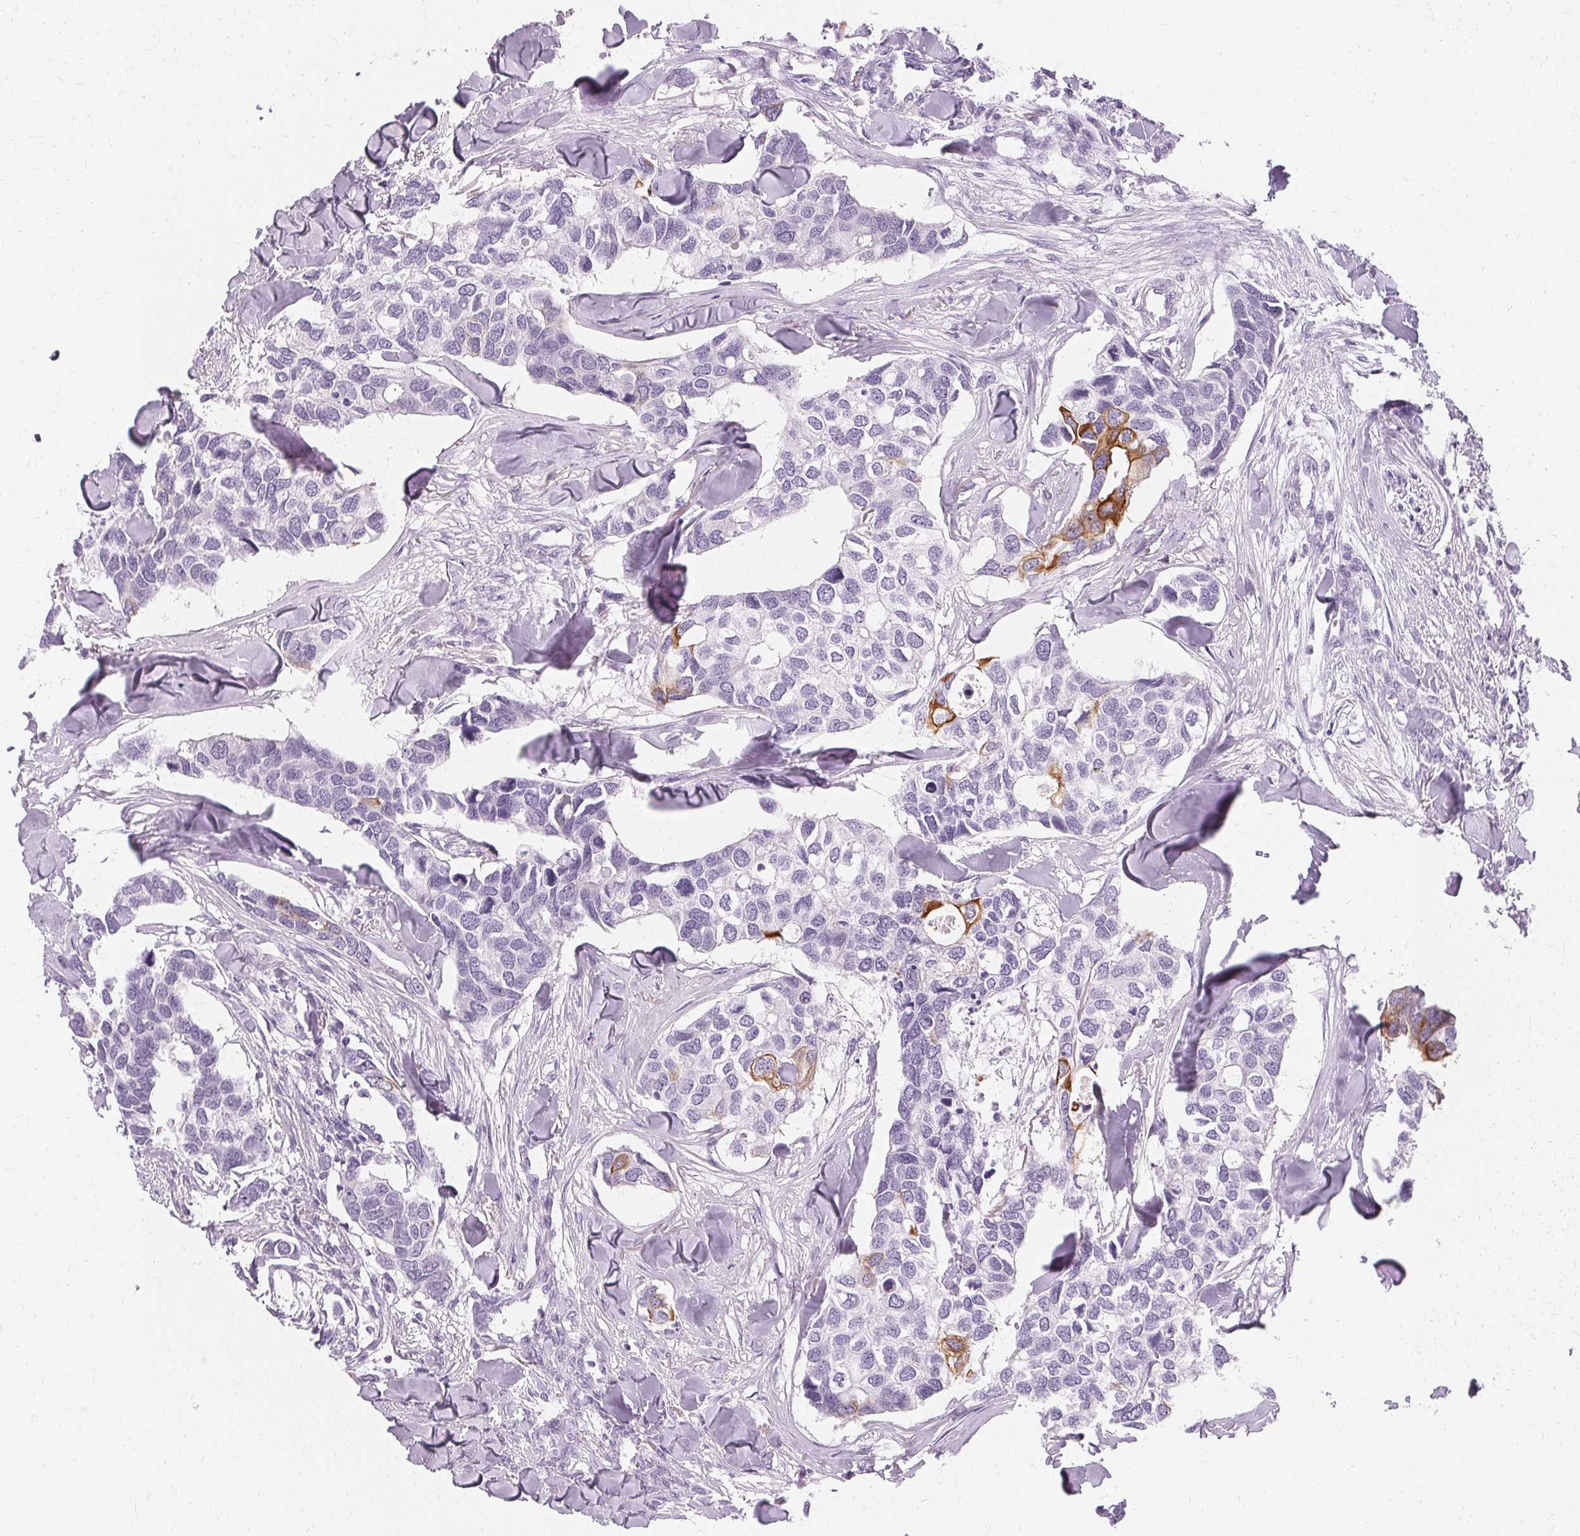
{"staining": {"intensity": "moderate", "quantity": "<25%", "location": "cytoplasmic/membranous"}, "tissue": "breast cancer", "cell_type": "Tumor cells", "image_type": "cancer", "snomed": [{"axis": "morphology", "description": "Duct carcinoma"}, {"axis": "topography", "description": "Breast"}], "caption": "A photomicrograph of human breast invasive ductal carcinoma stained for a protein demonstrates moderate cytoplasmic/membranous brown staining in tumor cells. Nuclei are stained in blue.", "gene": "KRT6C", "patient": {"sex": "female", "age": 83}}